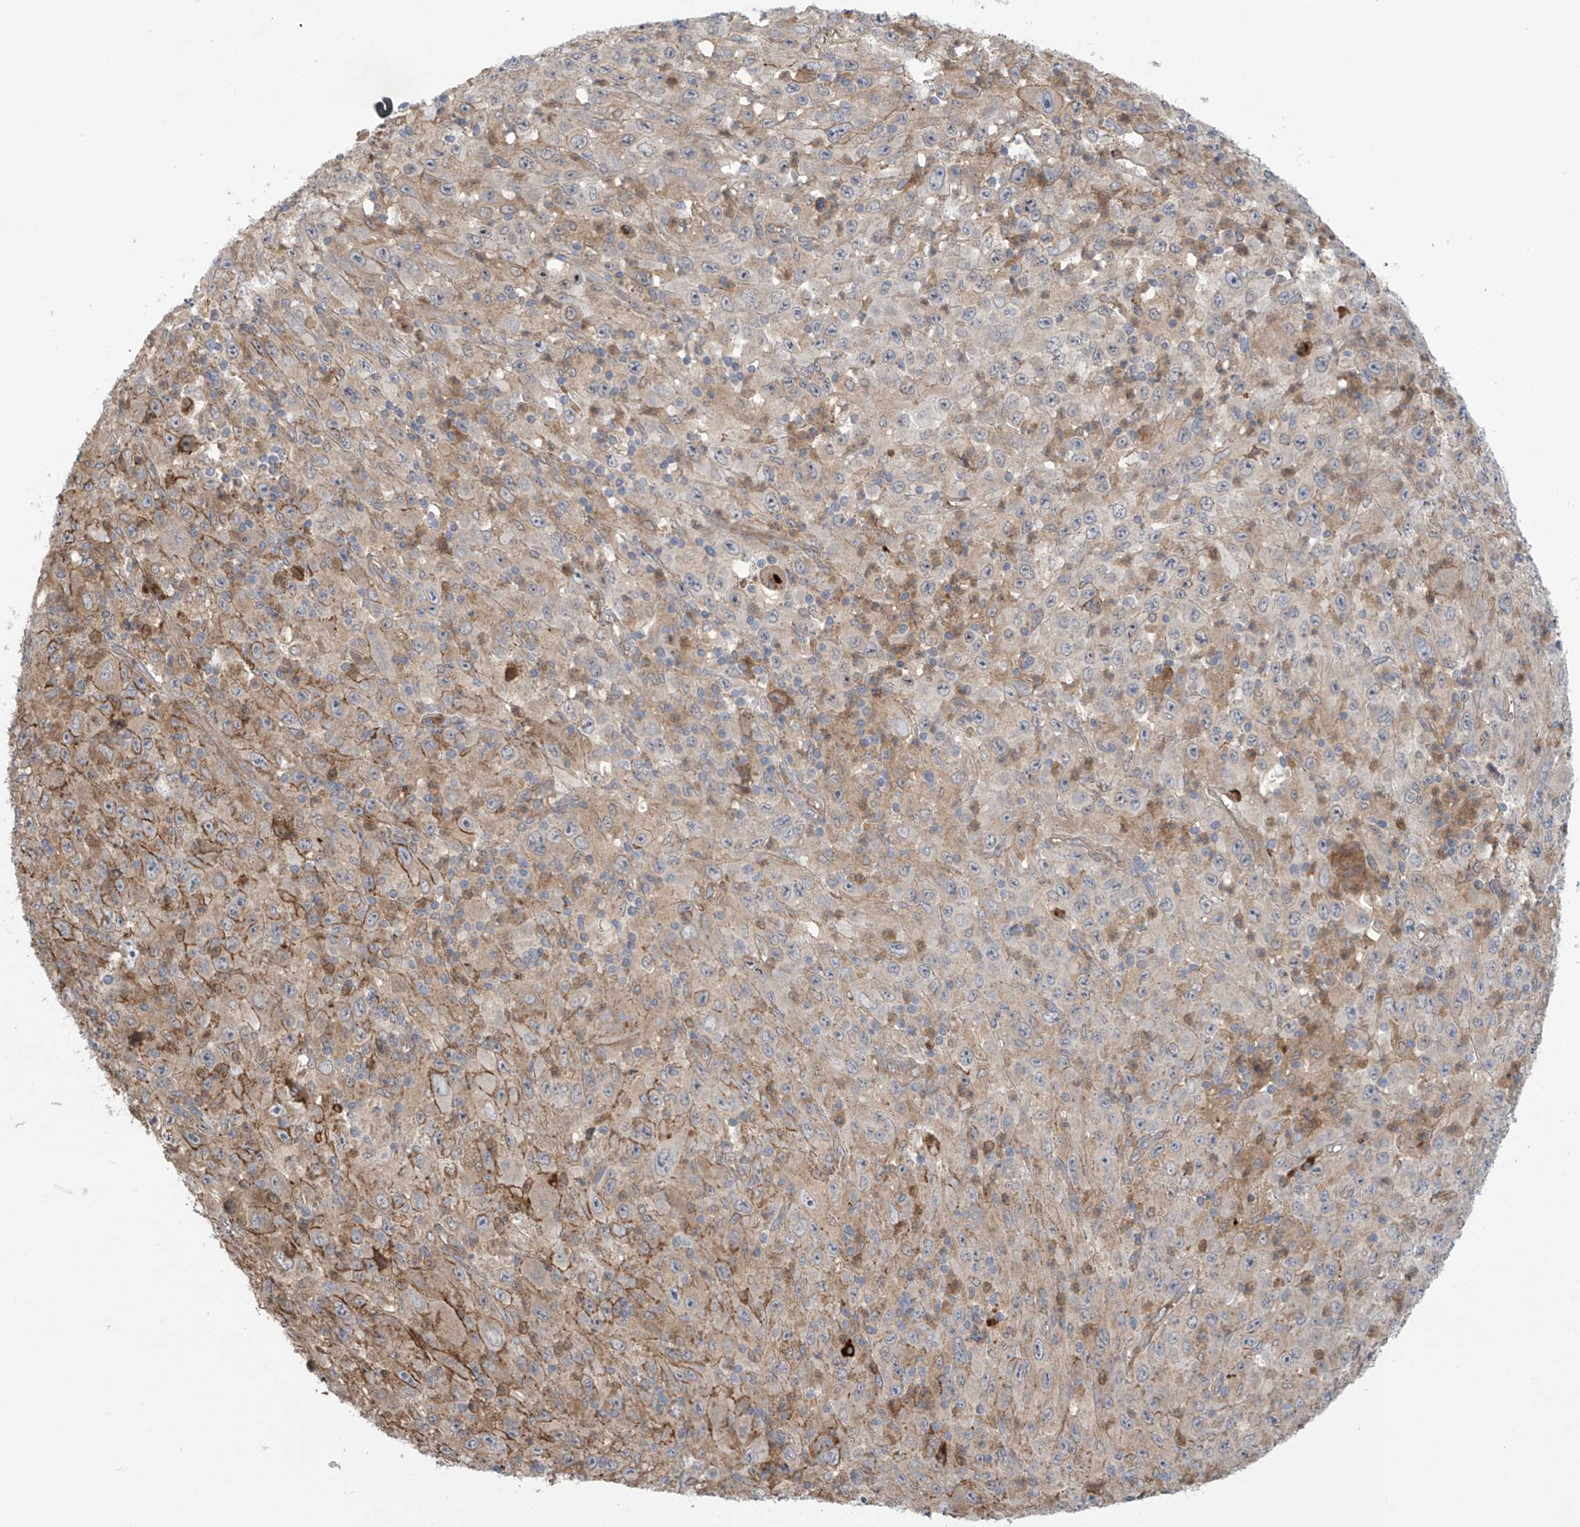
{"staining": {"intensity": "moderate", "quantity": "<25%", "location": "cytoplasmic/membranous"}, "tissue": "melanoma", "cell_type": "Tumor cells", "image_type": "cancer", "snomed": [{"axis": "morphology", "description": "Malignant melanoma, Metastatic site"}, {"axis": "topography", "description": "Skin"}], "caption": "Moderate cytoplasmic/membranous expression for a protein is present in approximately <25% of tumor cells of malignant melanoma (metastatic site) using IHC.", "gene": "KIAA1522", "patient": {"sex": "female", "age": 56}}